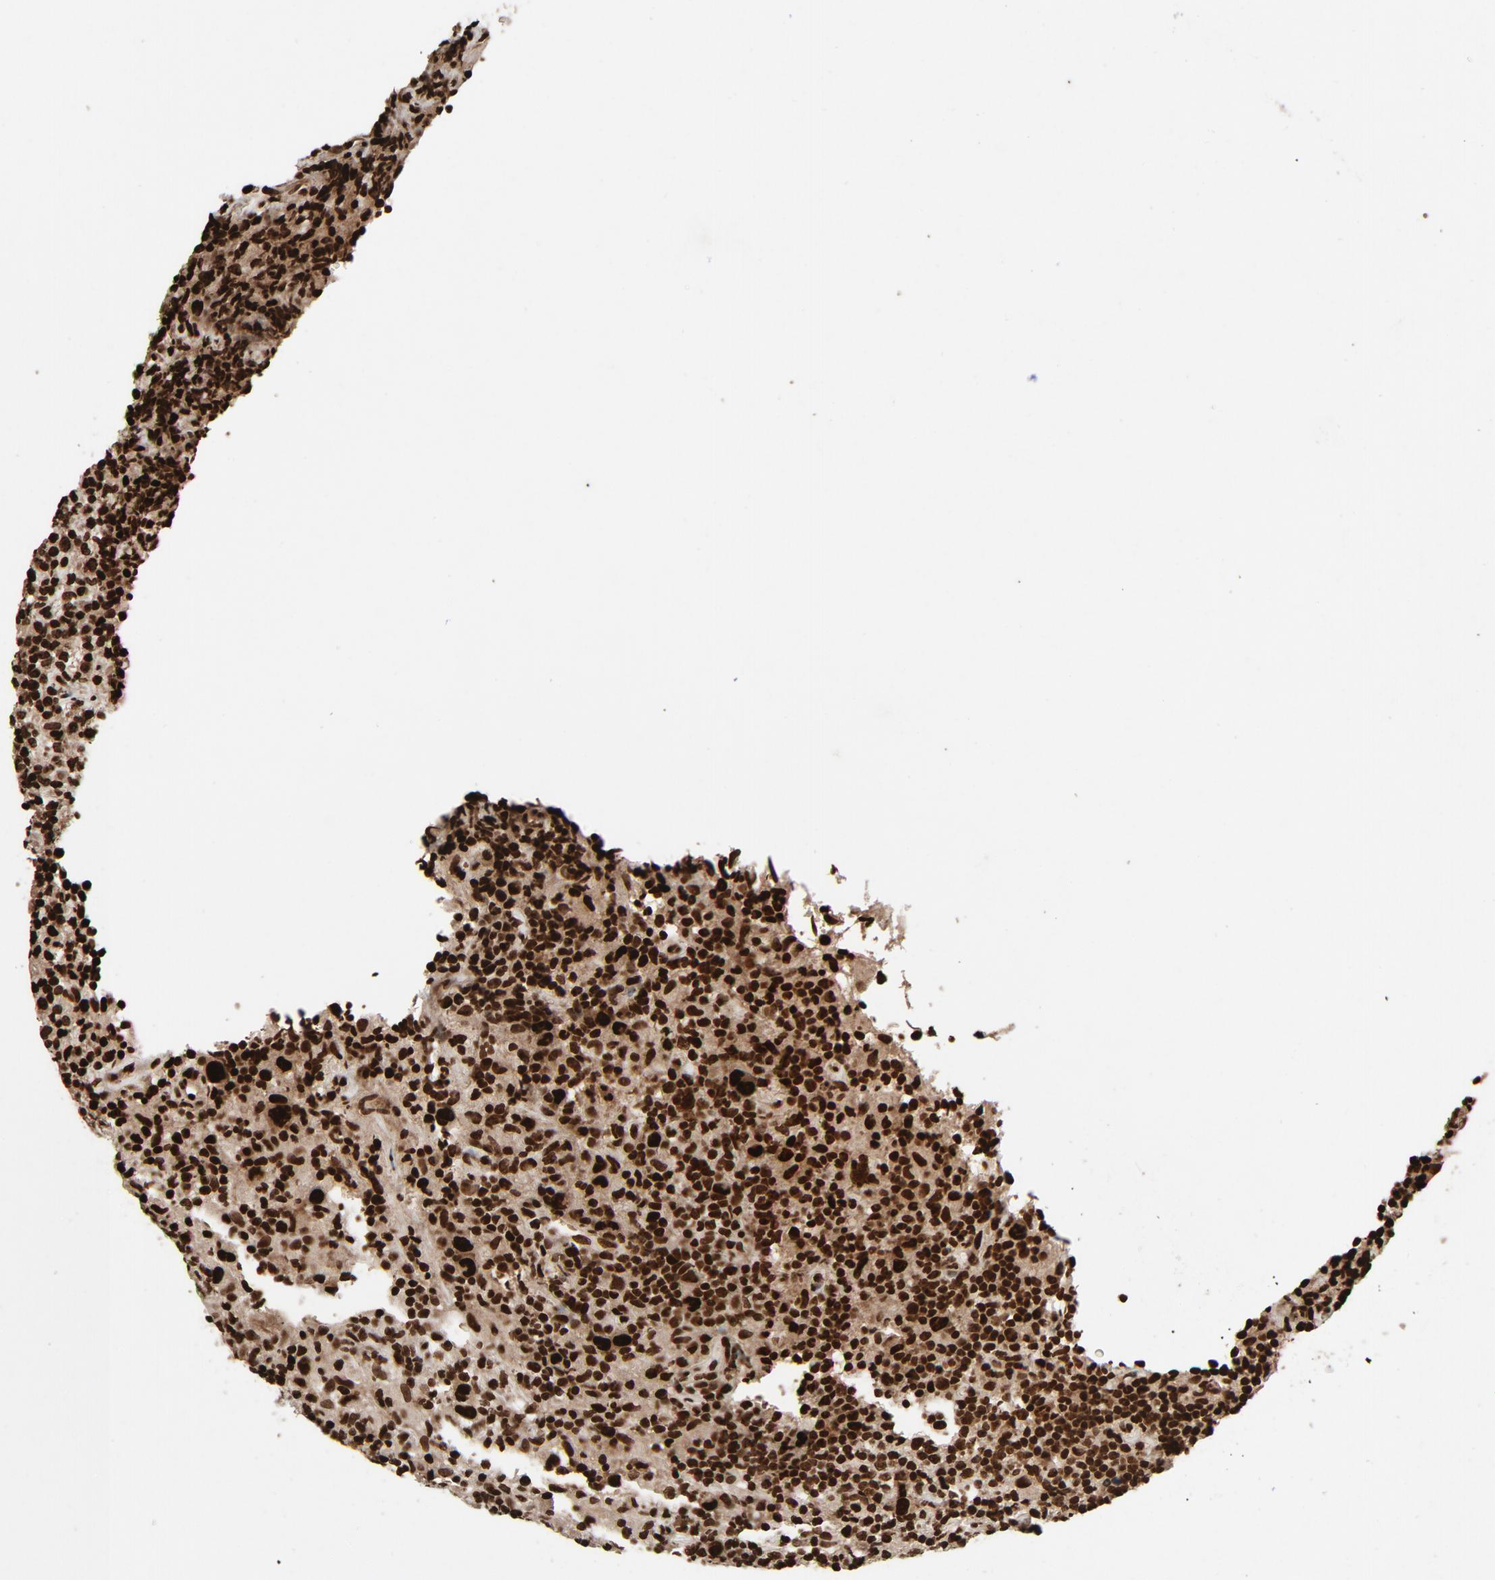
{"staining": {"intensity": "strong", "quantity": ">75%", "location": "nuclear"}, "tissue": "lymphoma", "cell_type": "Tumor cells", "image_type": "cancer", "snomed": [{"axis": "morphology", "description": "Hodgkin's disease, NOS"}, {"axis": "topography", "description": "Lymph node"}], "caption": "Immunohistochemistry (IHC) of Hodgkin's disease displays high levels of strong nuclear expression in about >75% of tumor cells. The staining was performed using DAB, with brown indicating positive protein expression. Nuclei are stained blue with hematoxylin.", "gene": "TP53BP1", "patient": {"sex": "male", "age": 65}}